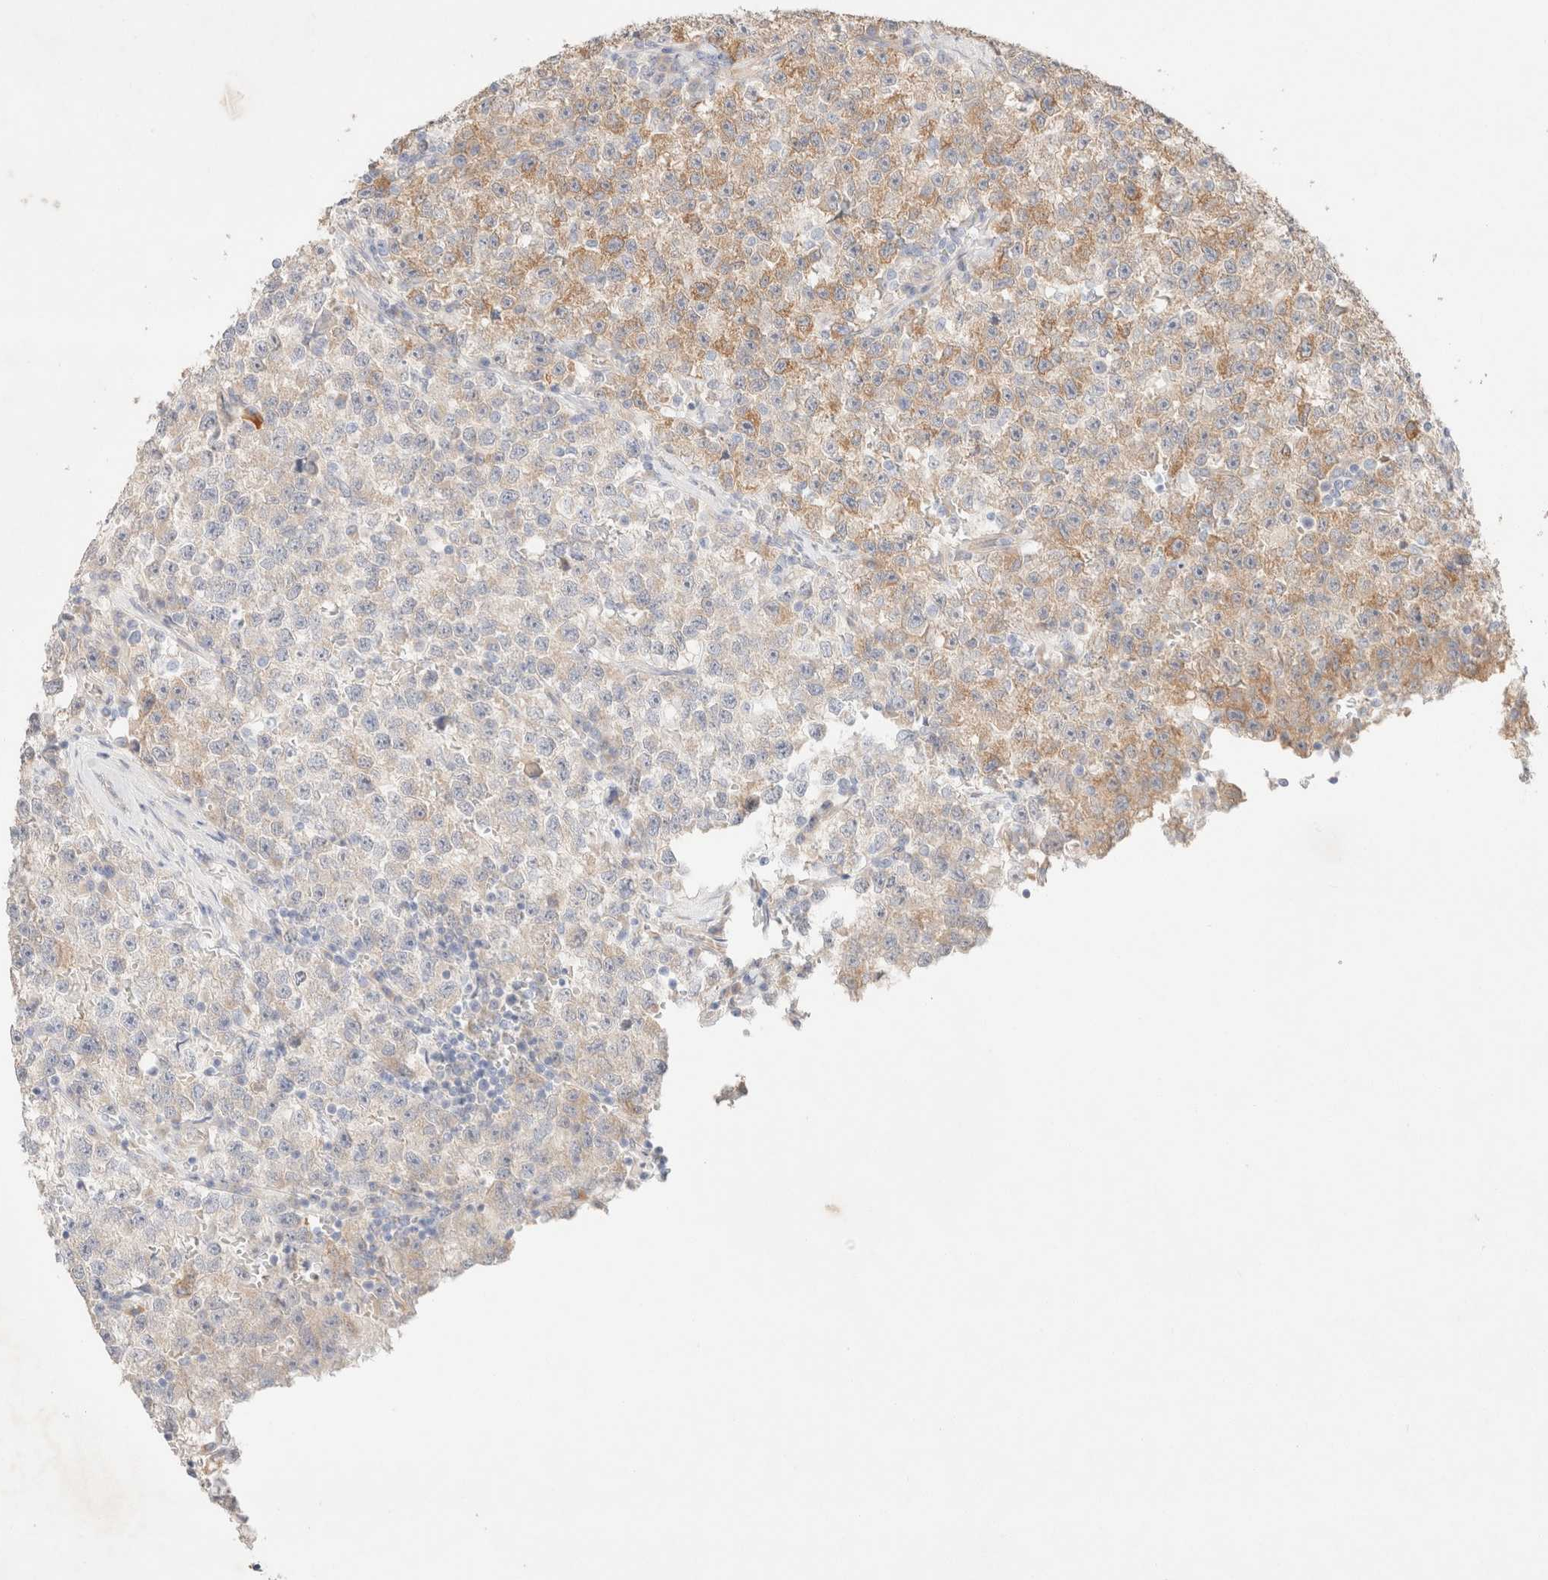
{"staining": {"intensity": "moderate", "quantity": "<25%", "location": "cytoplasmic/membranous"}, "tissue": "testis cancer", "cell_type": "Tumor cells", "image_type": "cancer", "snomed": [{"axis": "morphology", "description": "Seminoma, NOS"}, {"axis": "topography", "description": "Testis"}], "caption": "Protein expression analysis of testis cancer (seminoma) displays moderate cytoplasmic/membranous staining in approximately <25% of tumor cells.", "gene": "CSNK1E", "patient": {"sex": "male", "age": 22}}